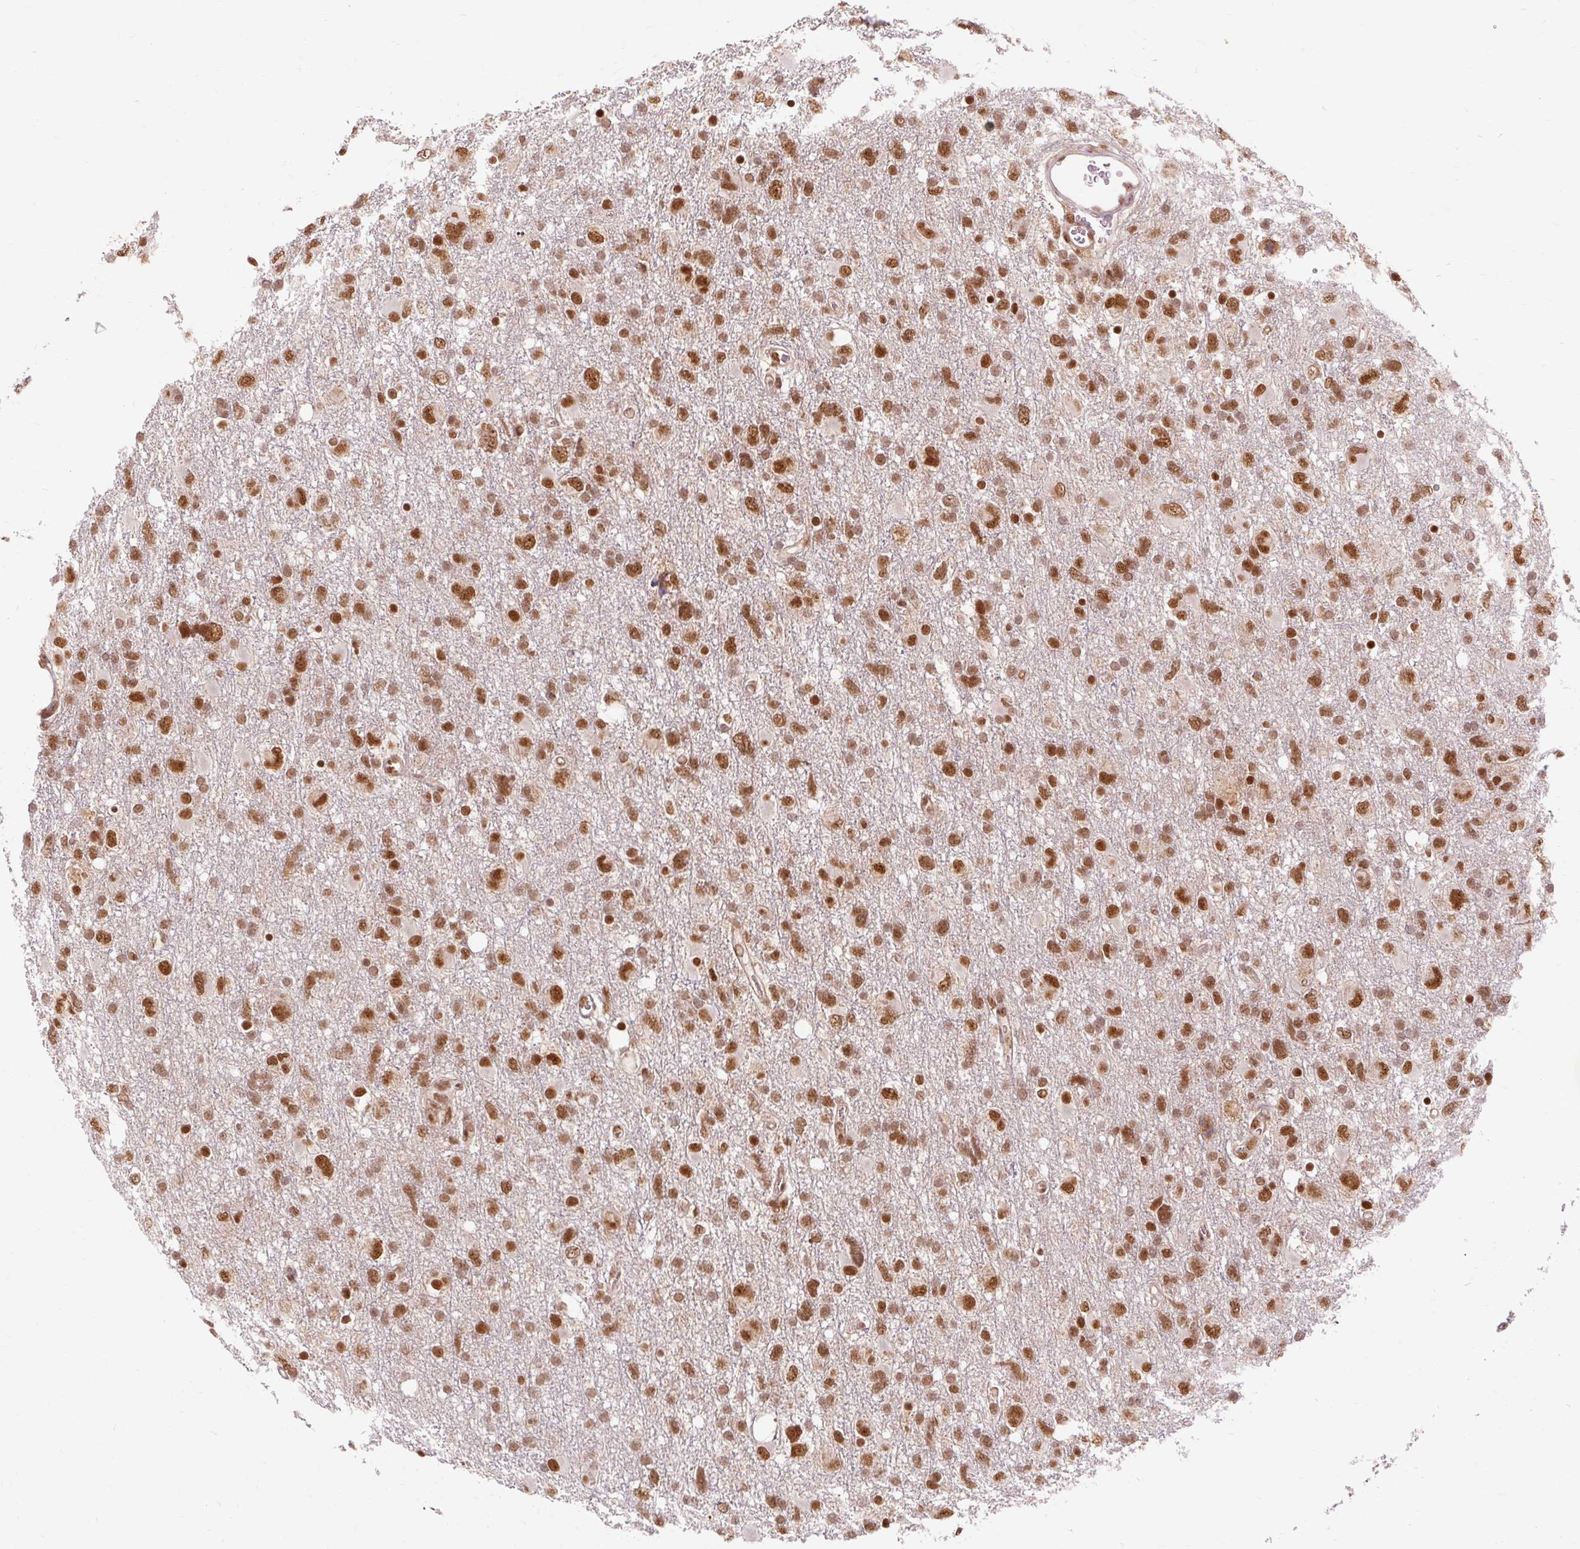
{"staining": {"intensity": "moderate", "quantity": ">75%", "location": "nuclear"}, "tissue": "glioma", "cell_type": "Tumor cells", "image_type": "cancer", "snomed": [{"axis": "morphology", "description": "Glioma, malignant, High grade"}, {"axis": "topography", "description": "Brain"}], "caption": "The image exhibits immunohistochemical staining of malignant high-grade glioma. There is moderate nuclear expression is present in about >75% of tumor cells. (DAB (3,3'-diaminobenzidine) IHC with brightfield microscopy, high magnification).", "gene": "CSTF1", "patient": {"sex": "male", "age": 61}}